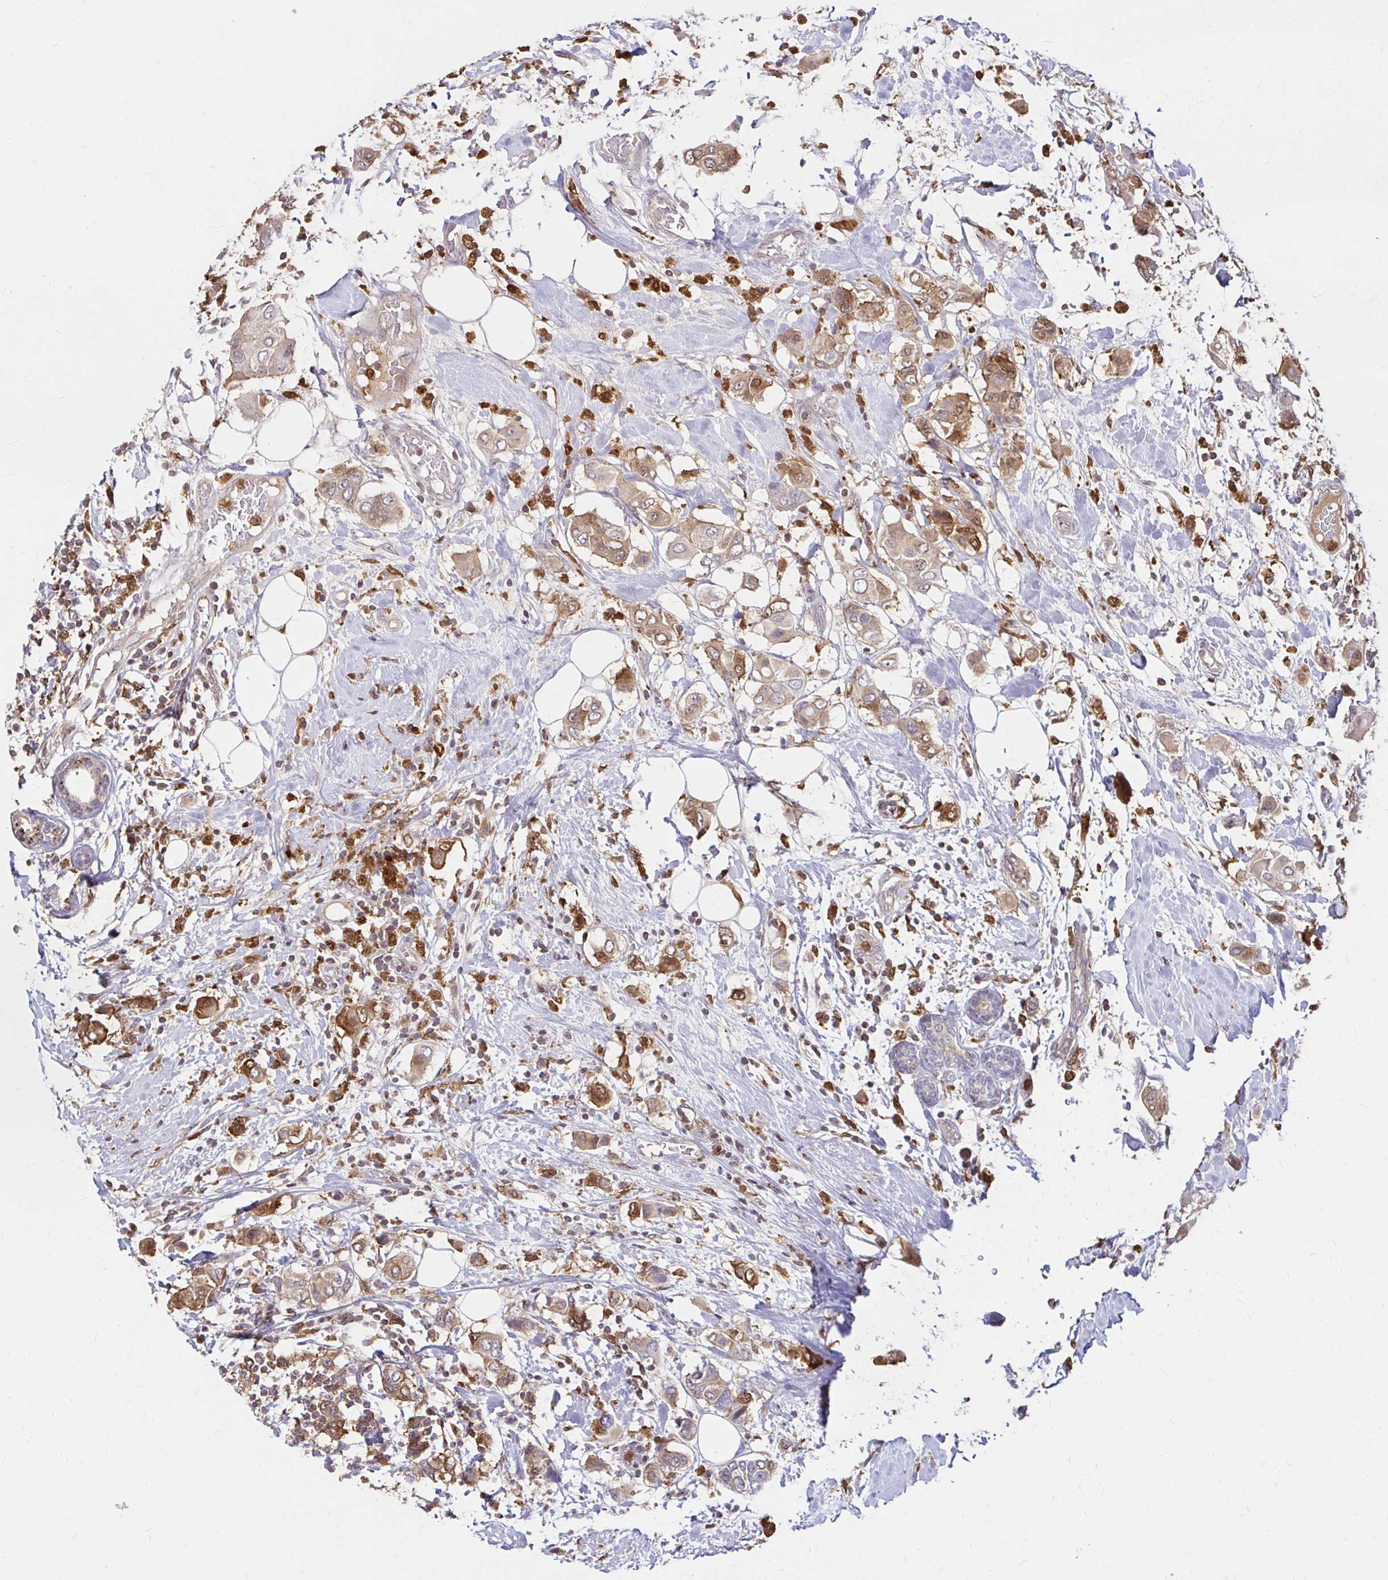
{"staining": {"intensity": "weak", "quantity": ">75%", "location": "cytoplasmic/membranous"}, "tissue": "breast cancer", "cell_type": "Tumor cells", "image_type": "cancer", "snomed": [{"axis": "morphology", "description": "Lobular carcinoma"}, {"axis": "topography", "description": "Breast"}], "caption": "IHC micrograph of neoplastic tissue: human breast cancer (lobular carcinoma) stained using immunohistochemistry (IHC) shows low levels of weak protein expression localized specifically in the cytoplasmic/membranous of tumor cells, appearing as a cytoplasmic/membranous brown color.", "gene": "PYCARD", "patient": {"sex": "female", "age": 51}}